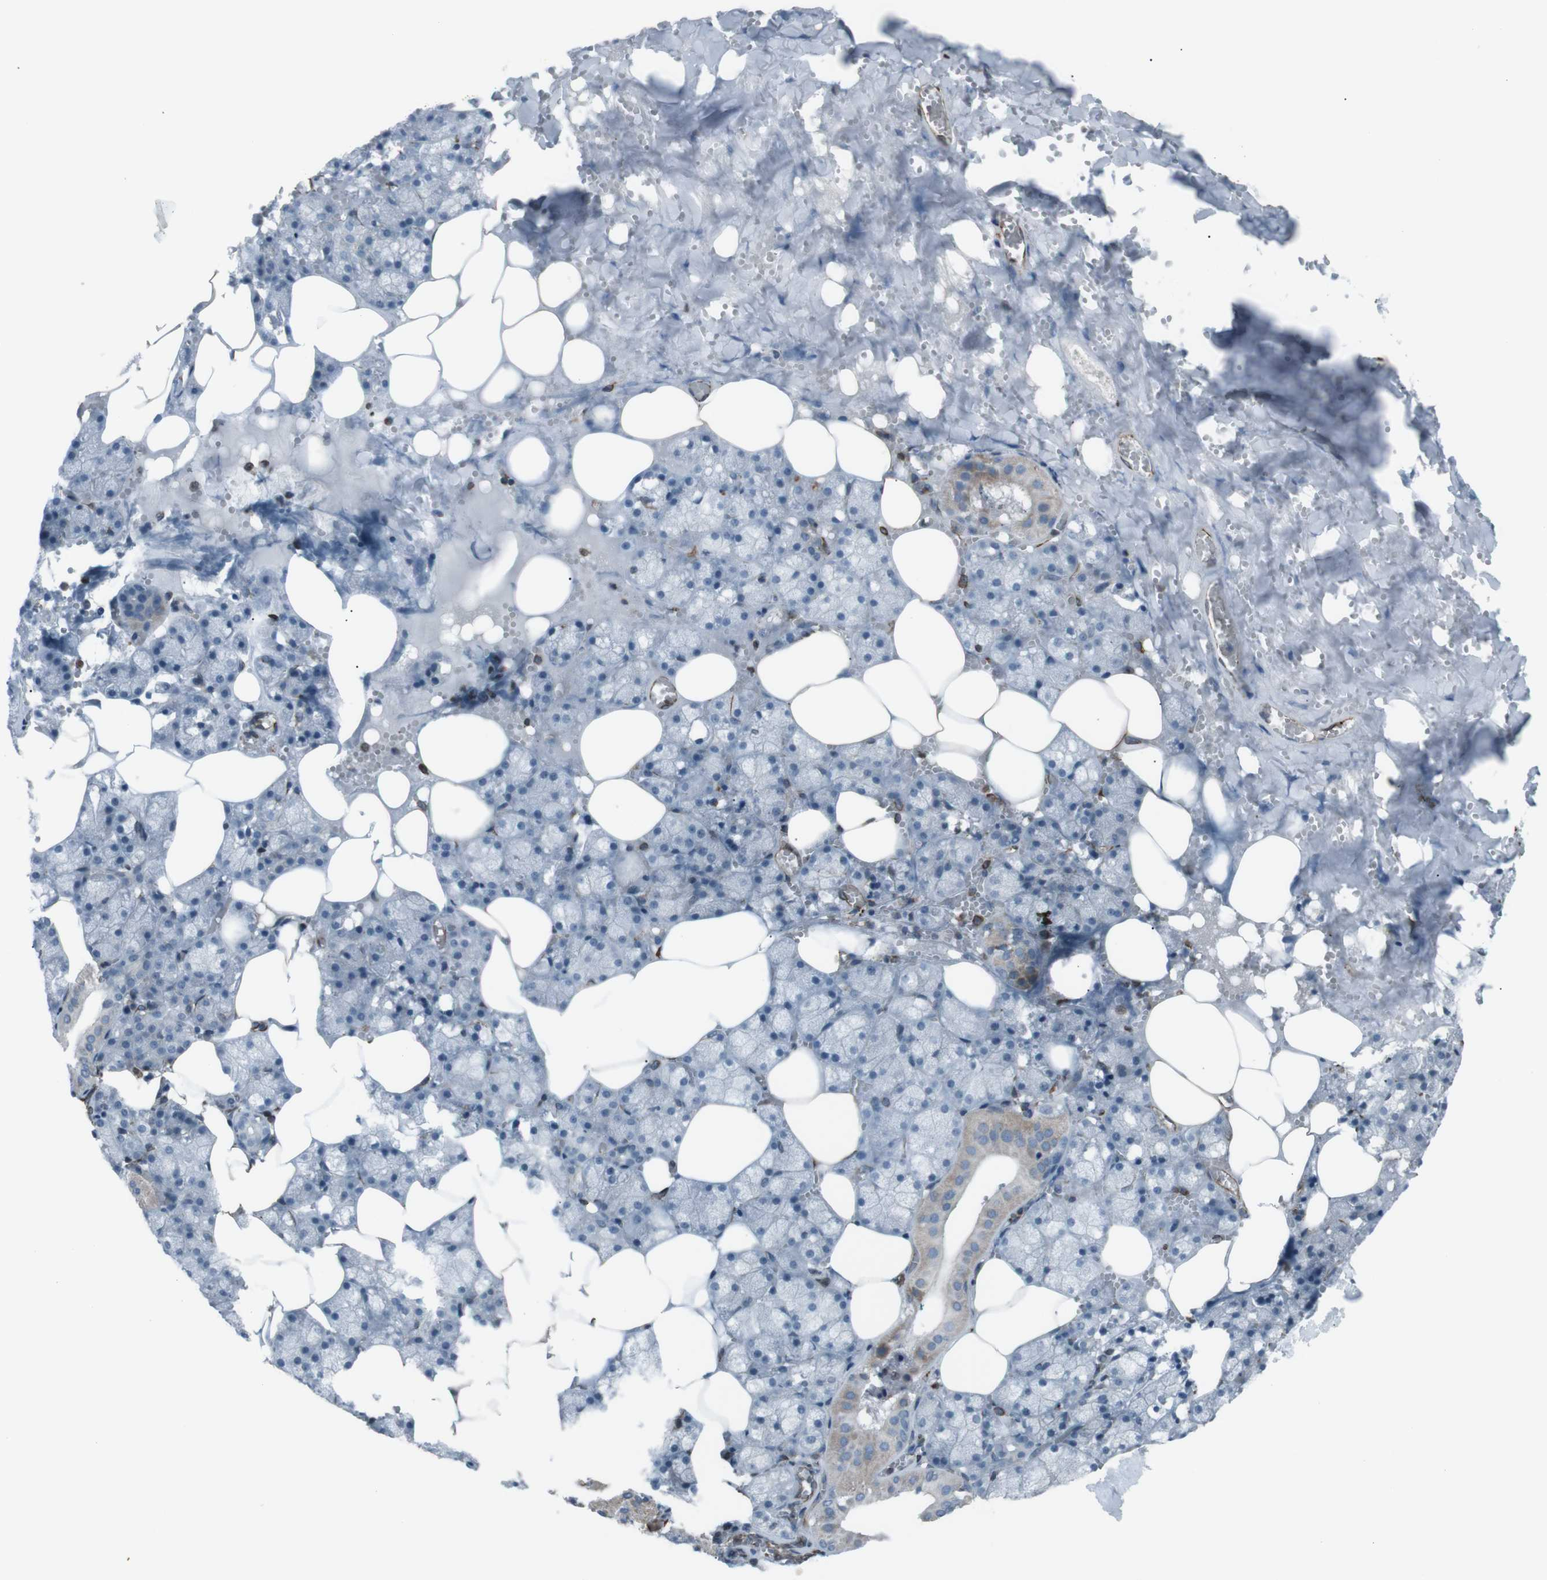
{"staining": {"intensity": "moderate", "quantity": "<25%", "location": "cytoplasmic/membranous"}, "tissue": "salivary gland", "cell_type": "Glandular cells", "image_type": "normal", "snomed": [{"axis": "morphology", "description": "Normal tissue, NOS"}, {"axis": "topography", "description": "Salivary gland"}], "caption": "Salivary gland stained with DAB (3,3'-diaminobenzidine) immunohistochemistry exhibits low levels of moderate cytoplasmic/membranous positivity in about <25% of glandular cells. The staining was performed using DAB to visualize the protein expression in brown, while the nuclei were stained in blue with hematoxylin (Magnification: 20x).", "gene": "TMEM141", "patient": {"sex": "male", "age": 62}}